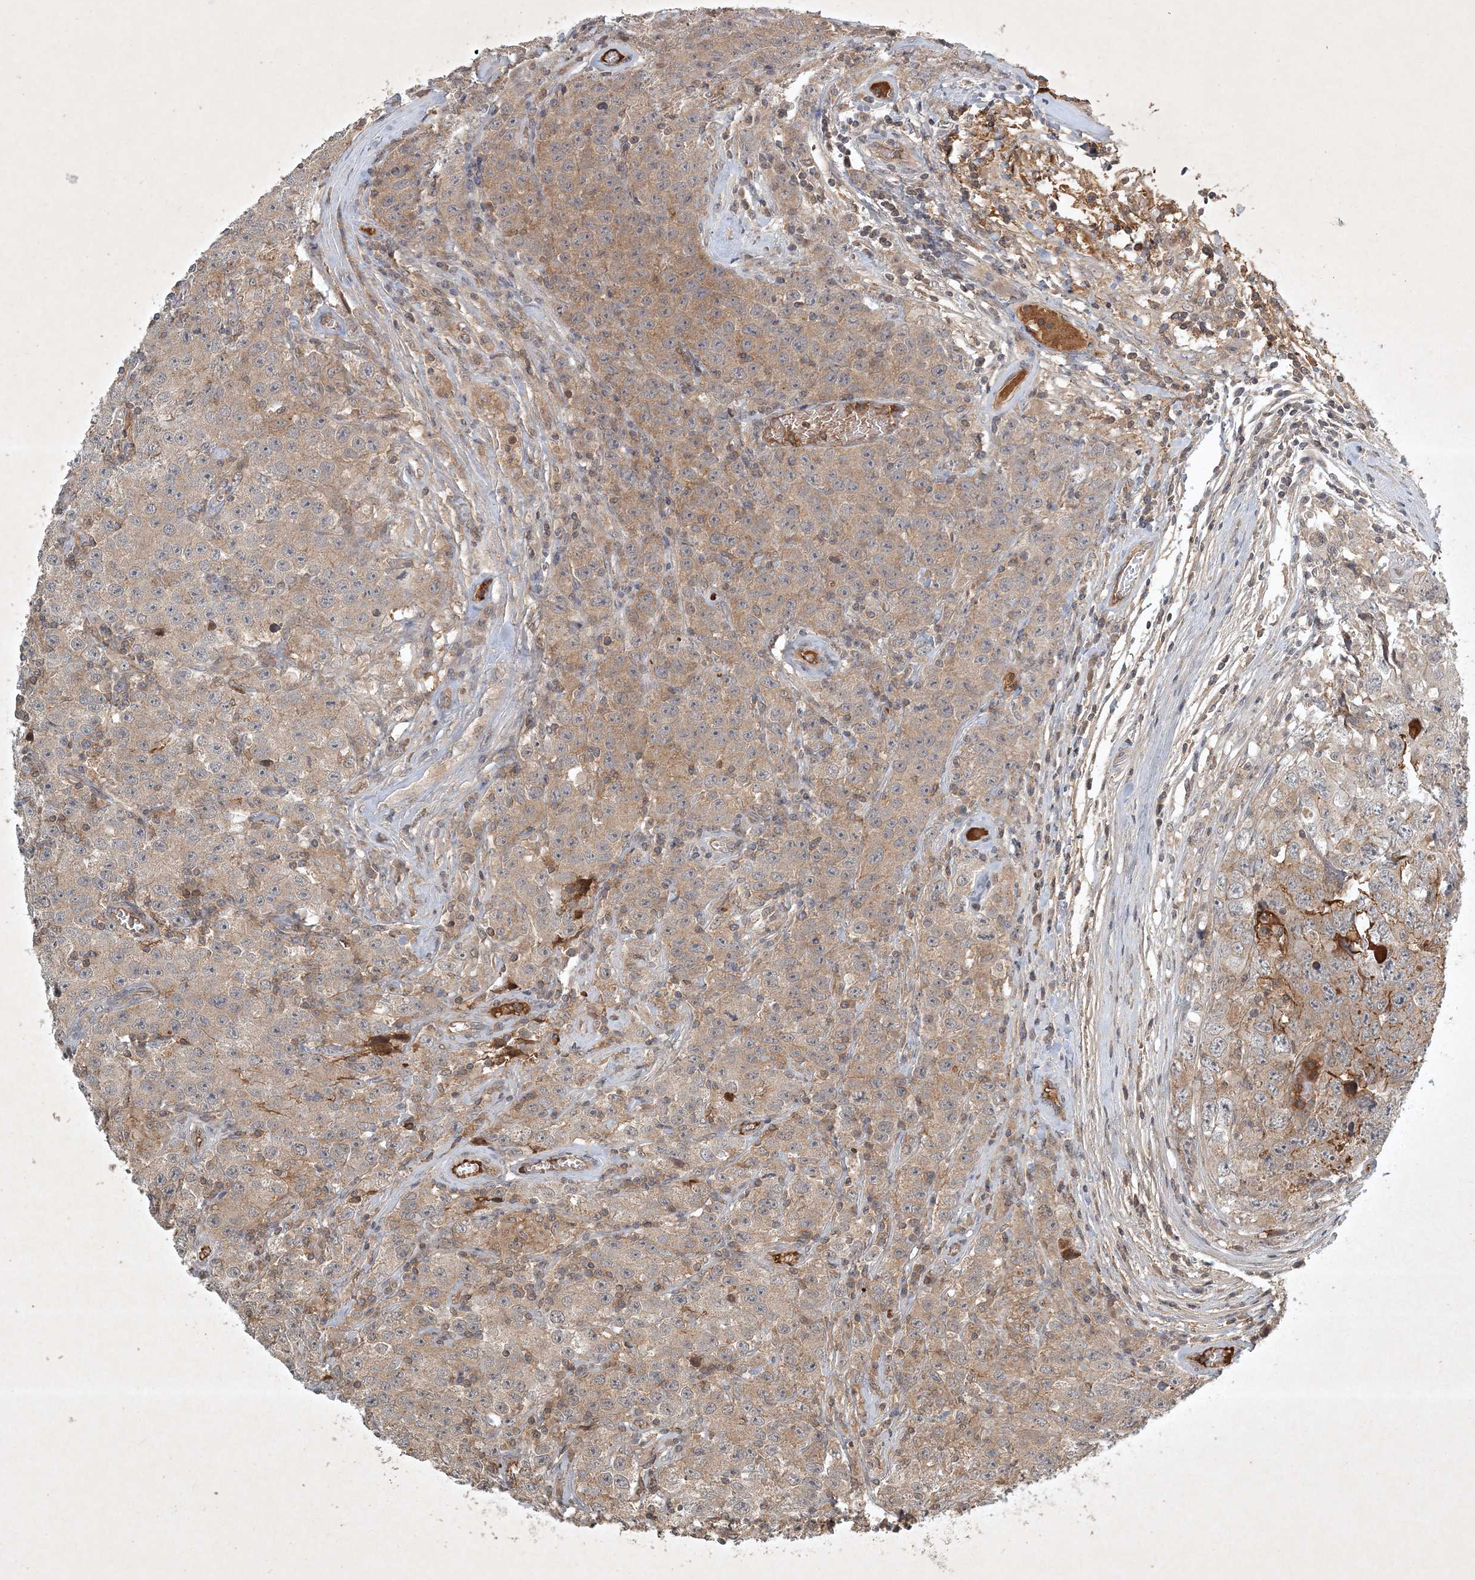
{"staining": {"intensity": "weak", "quantity": ">75%", "location": "cytoplasmic/membranous"}, "tissue": "testis cancer", "cell_type": "Tumor cells", "image_type": "cancer", "snomed": [{"axis": "morphology", "description": "Seminoma, NOS"}, {"axis": "morphology", "description": "Carcinoma, Embryonal, NOS"}, {"axis": "topography", "description": "Testis"}], "caption": "The micrograph reveals staining of testis cancer (embryonal carcinoma), revealing weak cytoplasmic/membranous protein expression (brown color) within tumor cells.", "gene": "TNFAIP6", "patient": {"sex": "male", "age": 43}}